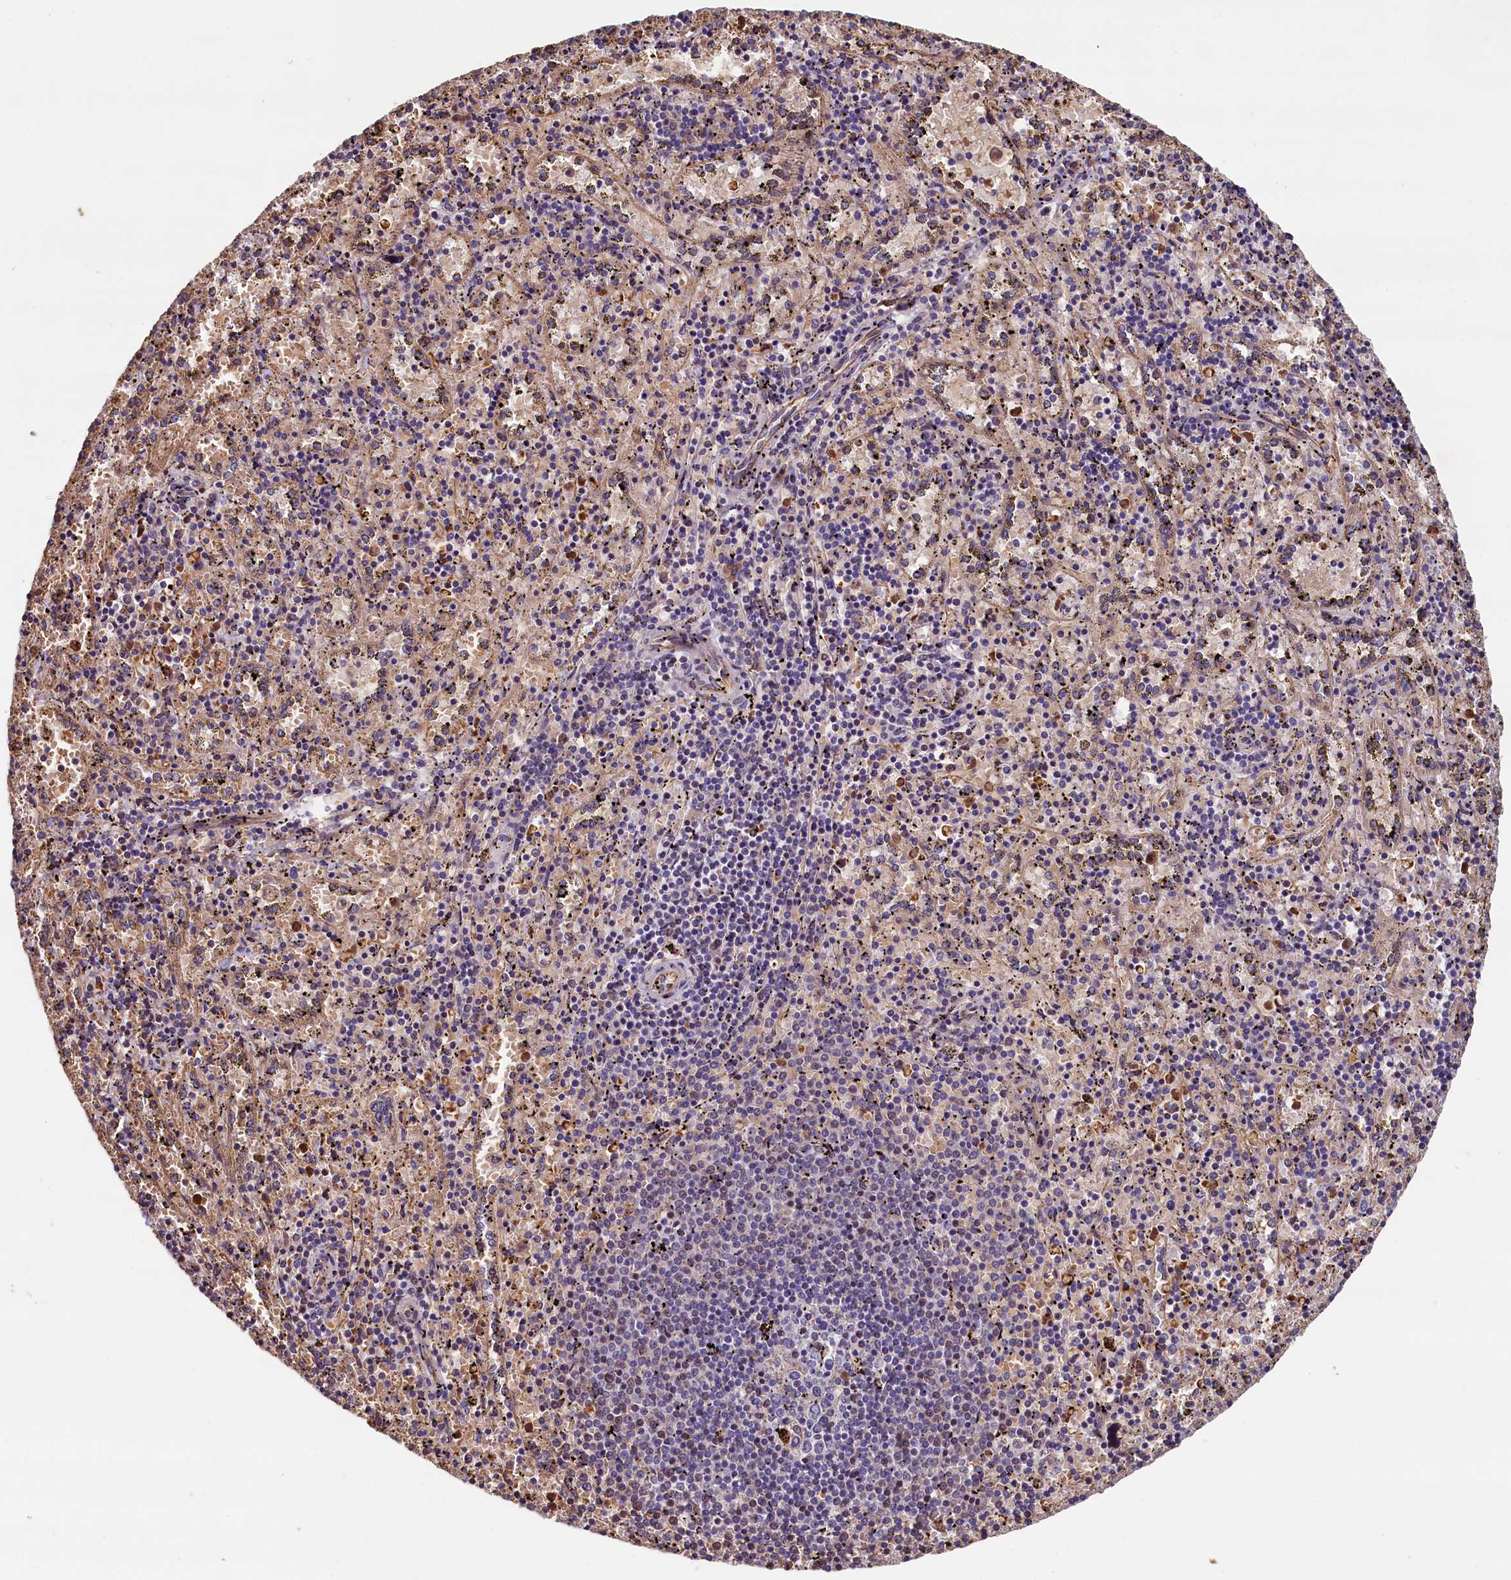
{"staining": {"intensity": "moderate", "quantity": "<25%", "location": "cytoplasmic/membranous"}, "tissue": "spleen", "cell_type": "Cells in red pulp", "image_type": "normal", "snomed": [{"axis": "morphology", "description": "Normal tissue, NOS"}, {"axis": "topography", "description": "Spleen"}], "caption": "Protein expression analysis of benign human spleen reveals moderate cytoplasmic/membranous expression in approximately <25% of cells in red pulp. The protein is stained brown, and the nuclei are stained in blue (DAB (3,3'-diaminobenzidine) IHC with brightfield microscopy, high magnification).", "gene": "ACSBG1", "patient": {"sex": "male", "age": 11}}